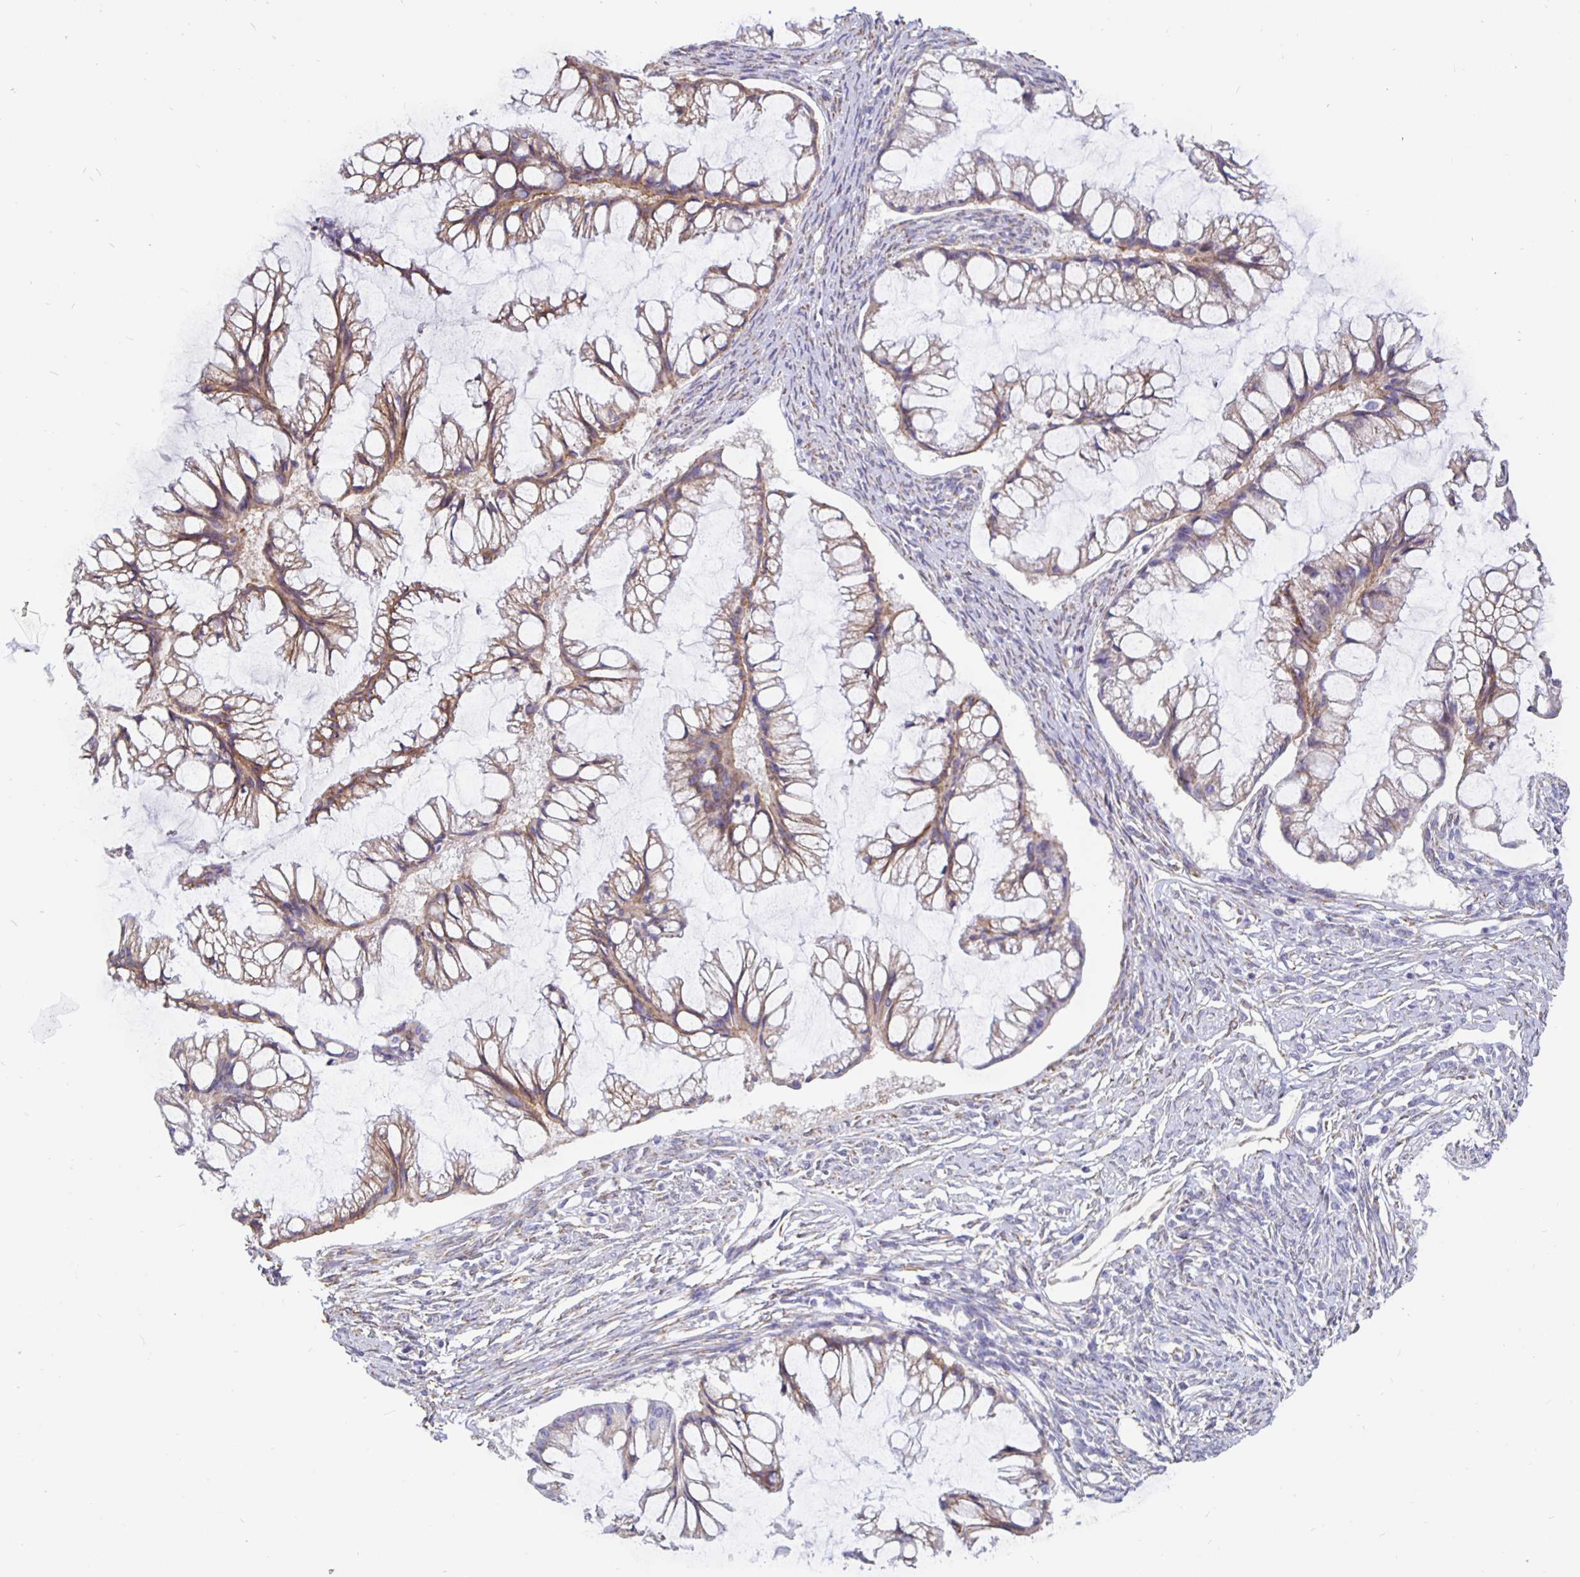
{"staining": {"intensity": "weak", "quantity": "25%-75%", "location": "cytoplasmic/membranous"}, "tissue": "ovarian cancer", "cell_type": "Tumor cells", "image_type": "cancer", "snomed": [{"axis": "morphology", "description": "Cystadenocarcinoma, mucinous, NOS"}, {"axis": "topography", "description": "Ovary"}], "caption": "IHC (DAB) staining of human ovarian cancer (mucinous cystadenocarcinoma) exhibits weak cytoplasmic/membranous protein positivity in about 25%-75% of tumor cells. The protein is shown in brown color, while the nuclei are stained blue.", "gene": "DNAI2", "patient": {"sex": "female", "age": 73}}